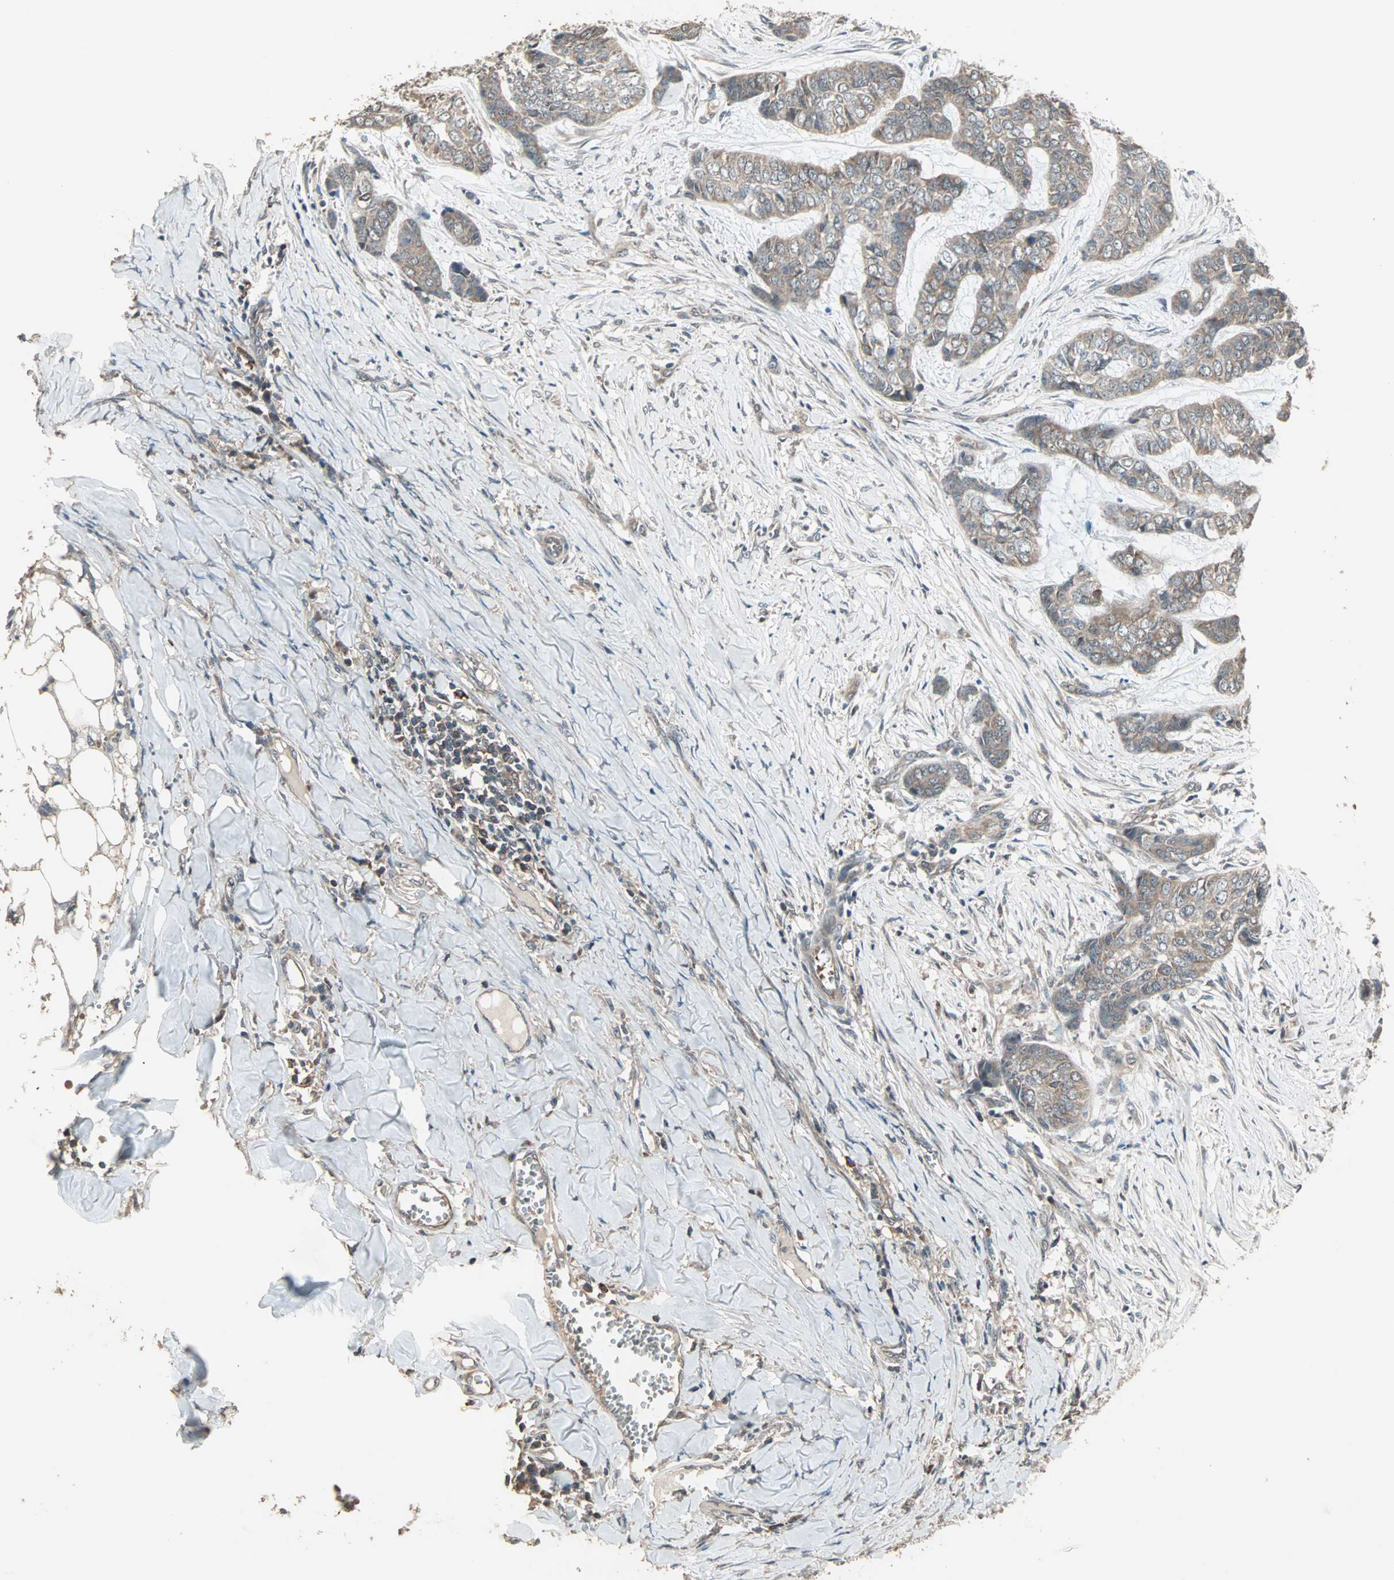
{"staining": {"intensity": "moderate", "quantity": ">75%", "location": "cytoplasmic/membranous"}, "tissue": "skin cancer", "cell_type": "Tumor cells", "image_type": "cancer", "snomed": [{"axis": "morphology", "description": "Basal cell carcinoma"}, {"axis": "topography", "description": "Skin"}], "caption": "This histopathology image exhibits skin basal cell carcinoma stained with IHC to label a protein in brown. The cytoplasmic/membranous of tumor cells show moderate positivity for the protein. Nuclei are counter-stained blue.", "gene": "UBAC1", "patient": {"sex": "female", "age": 64}}